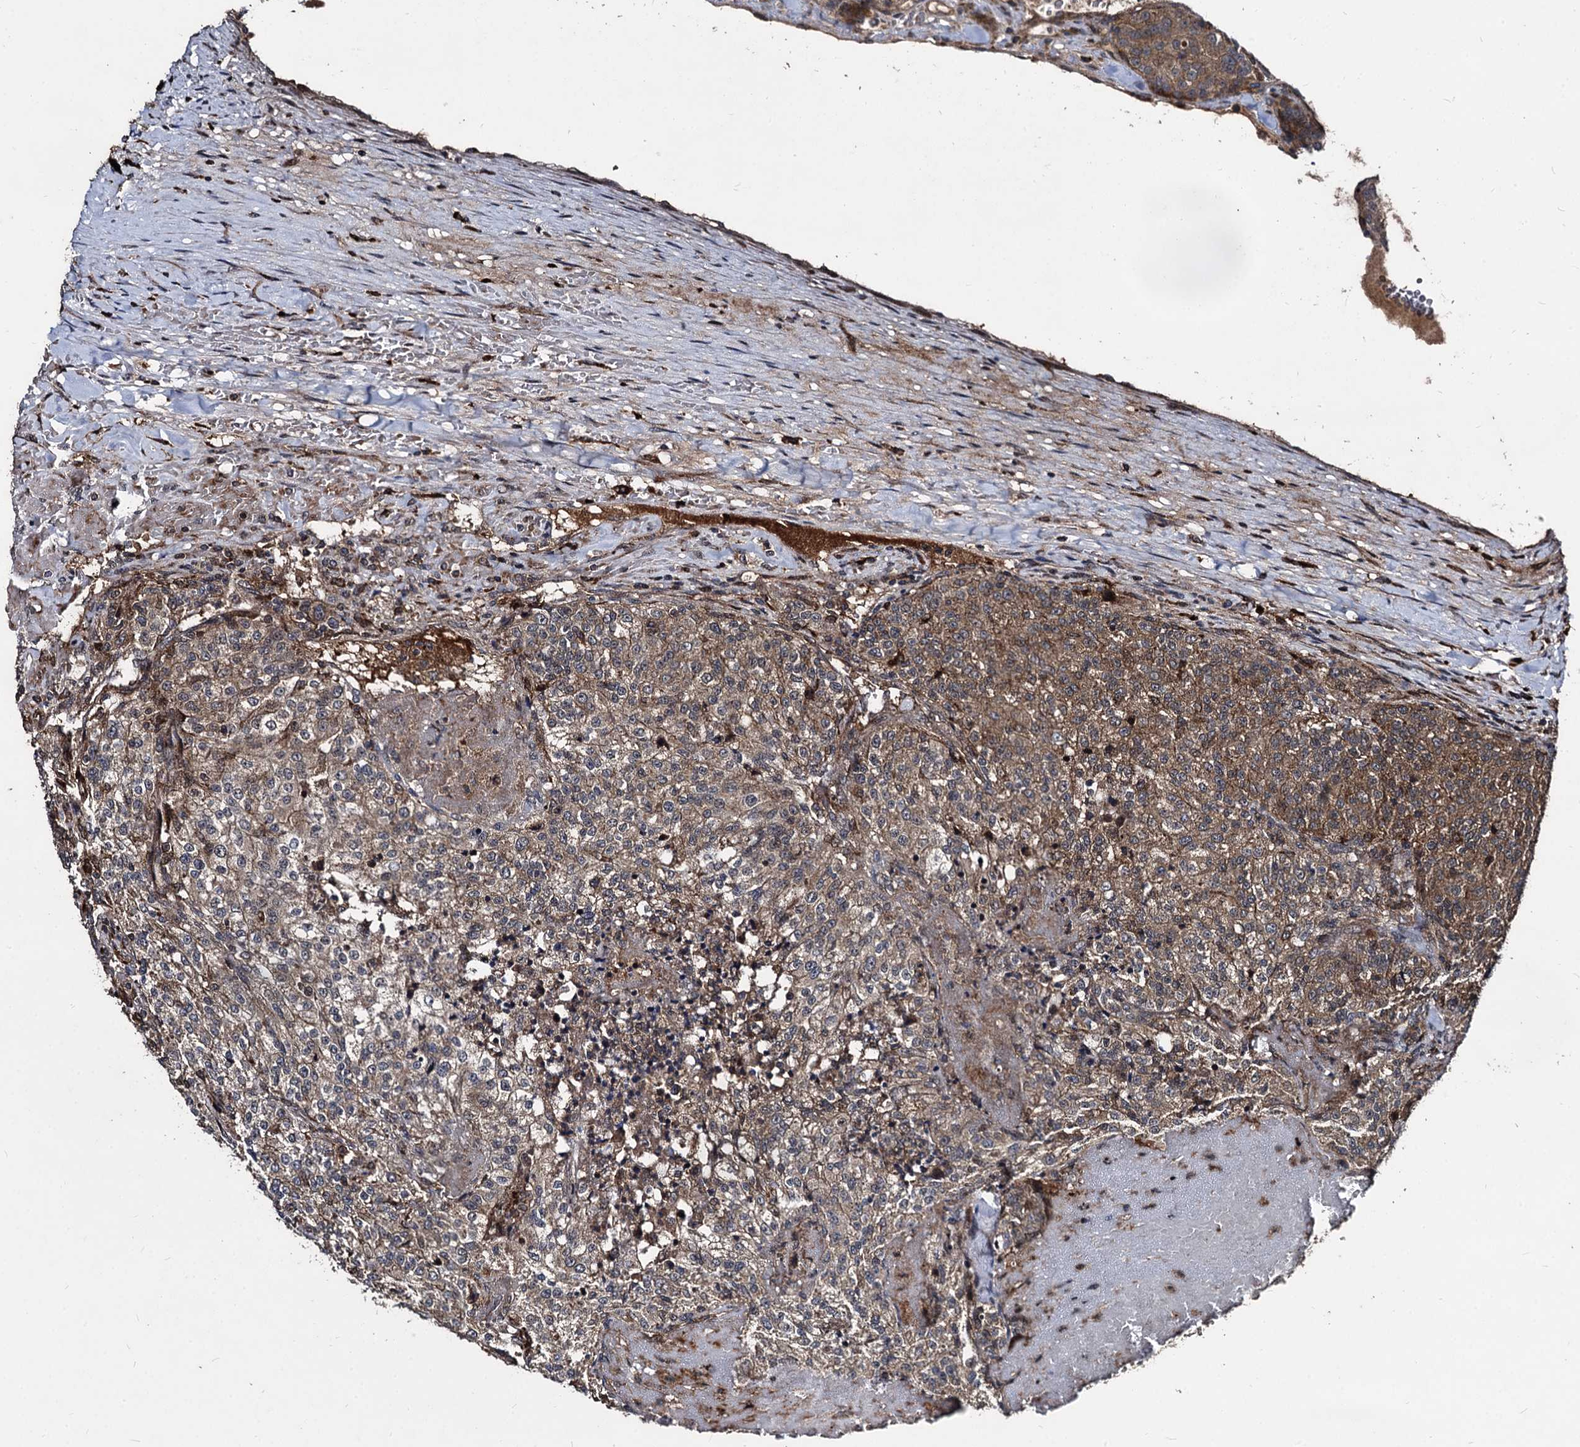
{"staining": {"intensity": "moderate", "quantity": "25%-75%", "location": "cytoplasmic/membranous"}, "tissue": "renal cancer", "cell_type": "Tumor cells", "image_type": "cancer", "snomed": [{"axis": "morphology", "description": "Adenocarcinoma, NOS"}, {"axis": "topography", "description": "Kidney"}], "caption": "Renal cancer (adenocarcinoma) tissue reveals moderate cytoplasmic/membranous positivity in approximately 25%-75% of tumor cells, visualized by immunohistochemistry. (brown staining indicates protein expression, while blue staining denotes nuclei).", "gene": "BCL2L2", "patient": {"sex": "female", "age": 63}}